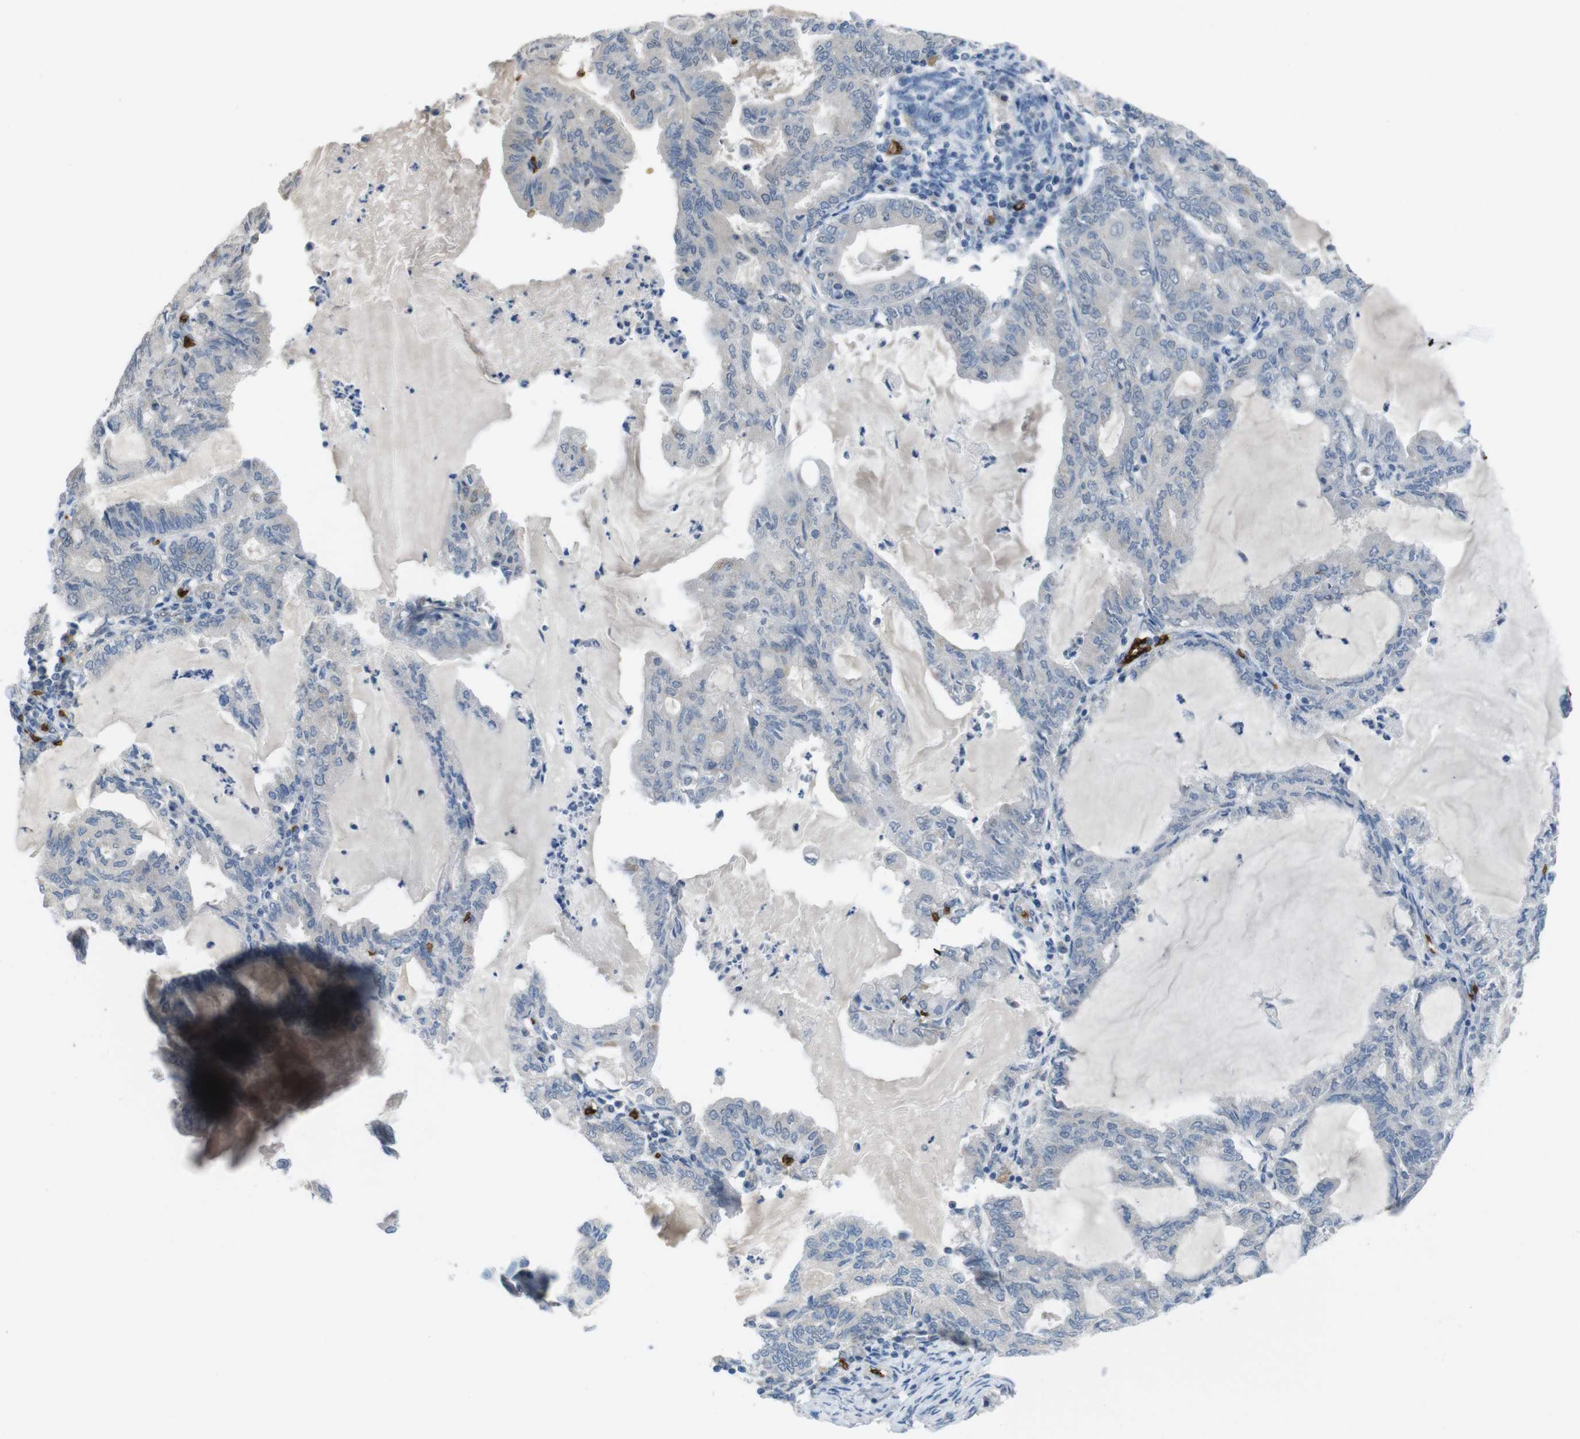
{"staining": {"intensity": "negative", "quantity": "none", "location": "none"}, "tissue": "endometrial cancer", "cell_type": "Tumor cells", "image_type": "cancer", "snomed": [{"axis": "morphology", "description": "Adenocarcinoma, NOS"}, {"axis": "topography", "description": "Endometrium"}], "caption": "A micrograph of endometrial cancer stained for a protein reveals no brown staining in tumor cells.", "gene": "GYPA", "patient": {"sex": "female", "age": 86}}